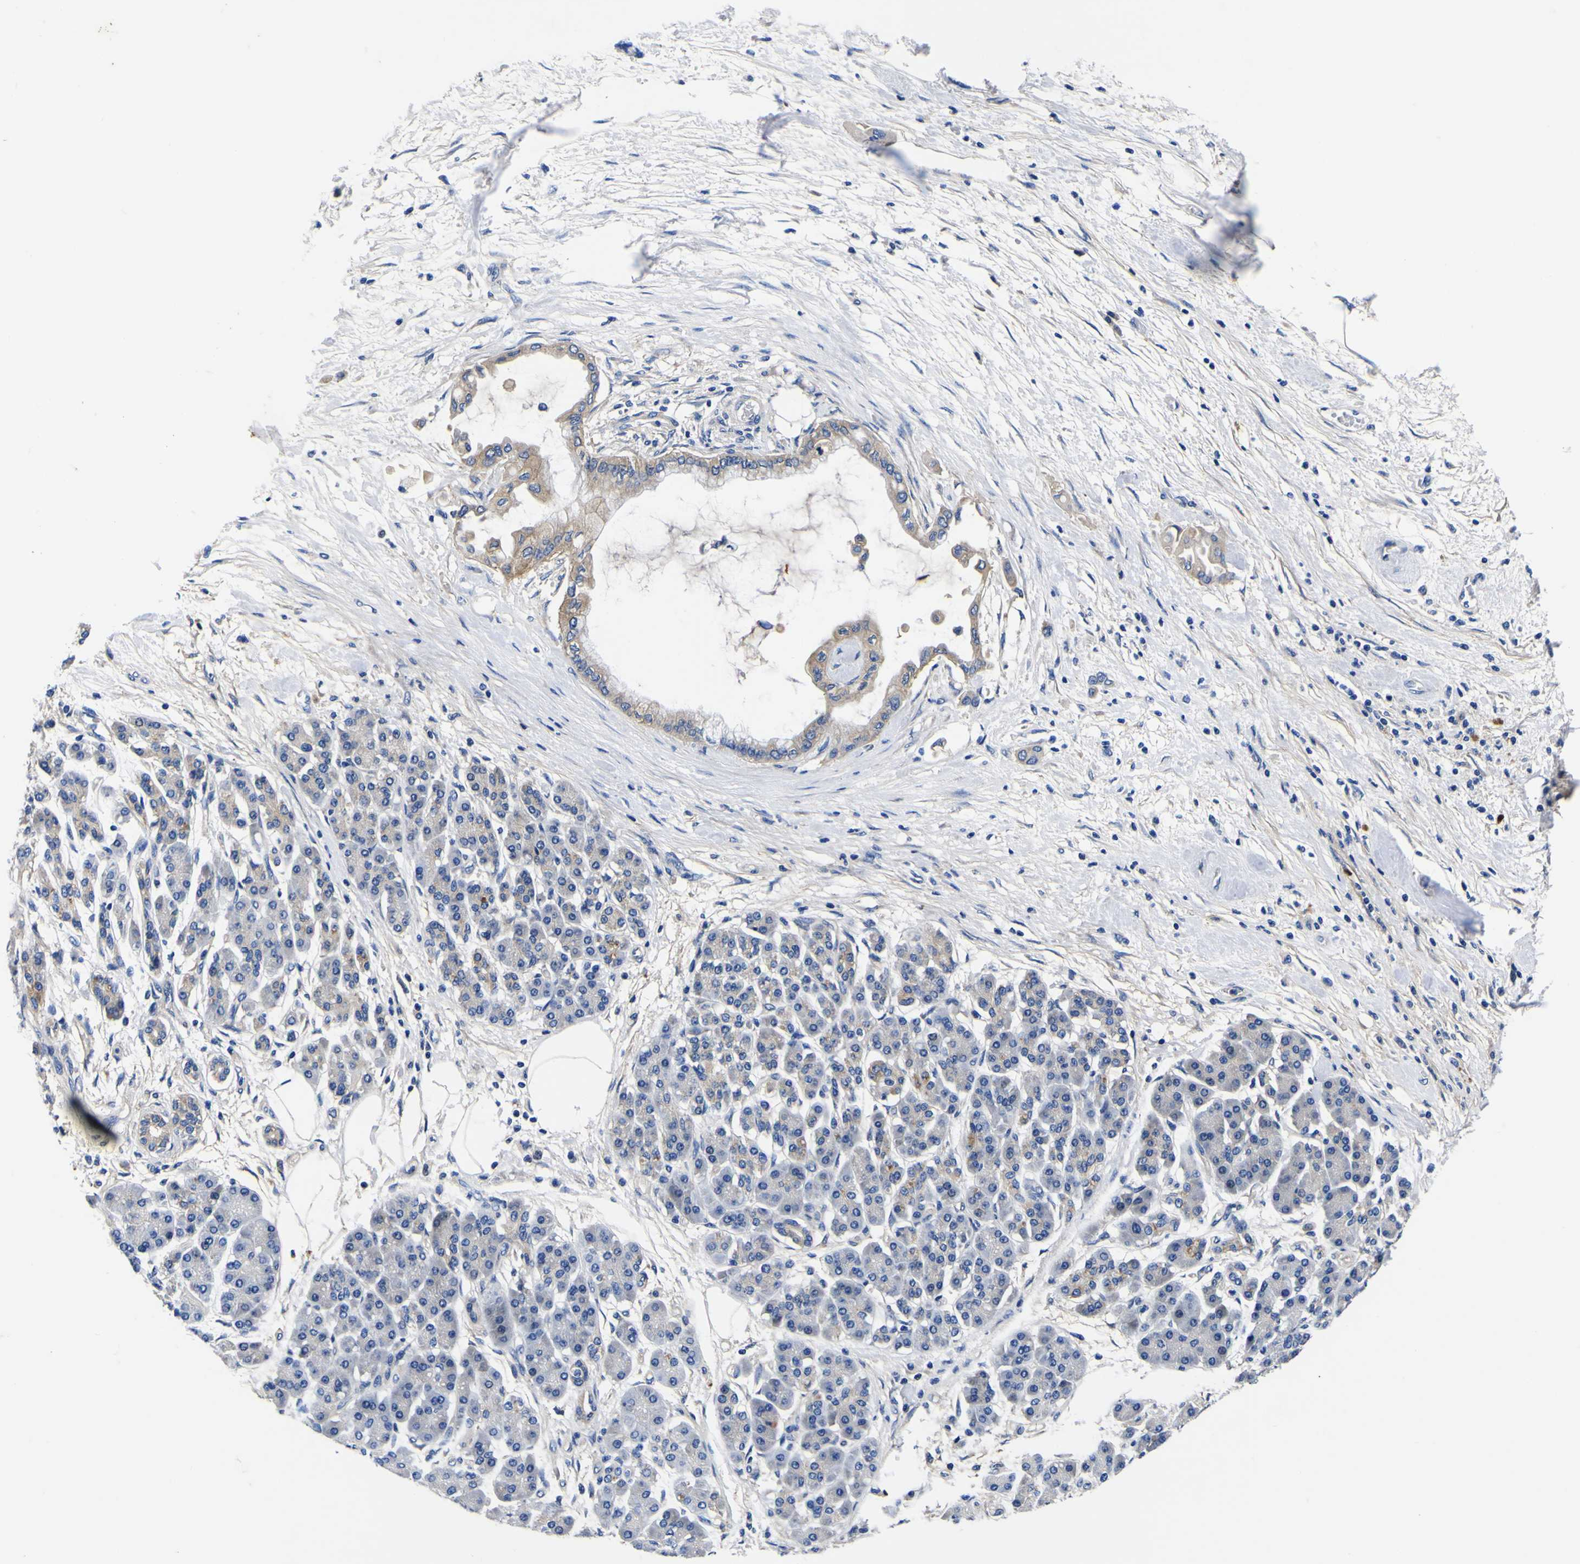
{"staining": {"intensity": "weak", "quantity": "<25%", "location": "cytoplasmic/membranous"}, "tissue": "pancreatic cancer", "cell_type": "Tumor cells", "image_type": "cancer", "snomed": [{"axis": "morphology", "description": "Adenocarcinoma, NOS"}, {"axis": "morphology", "description": "Adenocarcinoma, metastatic, NOS"}, {"axis": "topography", "description": "Lymph node"}, {"axis": "topography", "description": "Pancreas"}, {"axis": "topography", "description": "Duodenum"}], "caption": "There is no significant staining in tumor cells of pancreatic cancer (adenocarcinoma).", "gene": "VASN", "patient": {"sex": "female", "age": 64}}